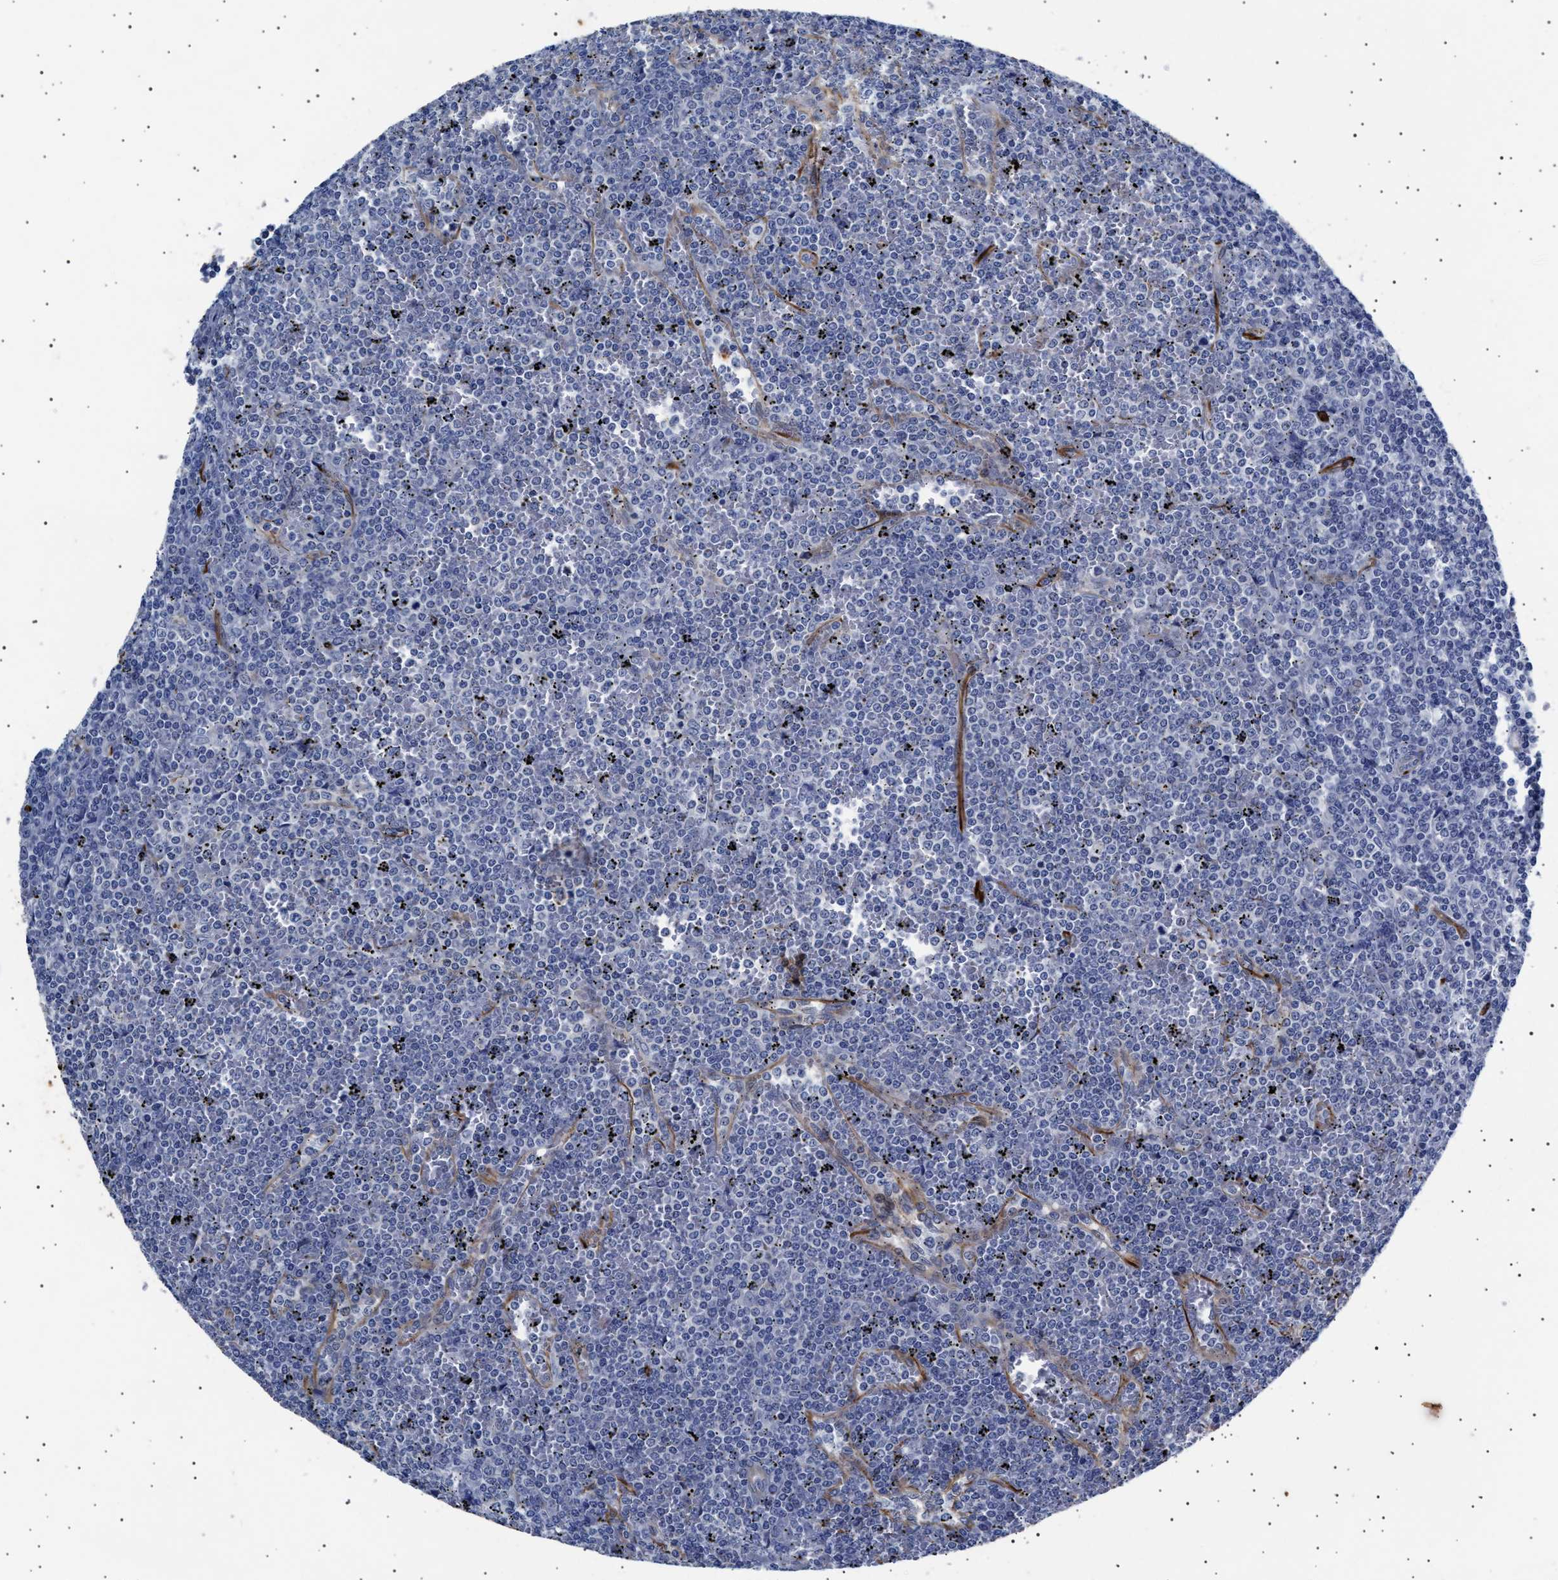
{"staining": {"intensity": "negative", "quantity": "none", "location": "none"}, "tissue": "lymphoma", "cell_type": "Tumor cells", "image_type": "cancer", "snomed": [{"axis": "morphology", "description": "Malignant lymphoma, non-Hodgkin's type, Low grade"}, {"axis": "topography", "description": "Spleen"}], "caption": "This micrograph is of malignant lymphoma, non-Hodgkin's type (low-grade) stained with immunohistochemistry (IHC) to label a protein in brown with the nuclei are counter-stained blue. There is no expression in tumor cells. The staining is performed using DAB brown chromogen with nuclei counter-stained in using hematoxylin.", "gene": "OLFML2A", "patient": {"sex": "female", "age": 19}}